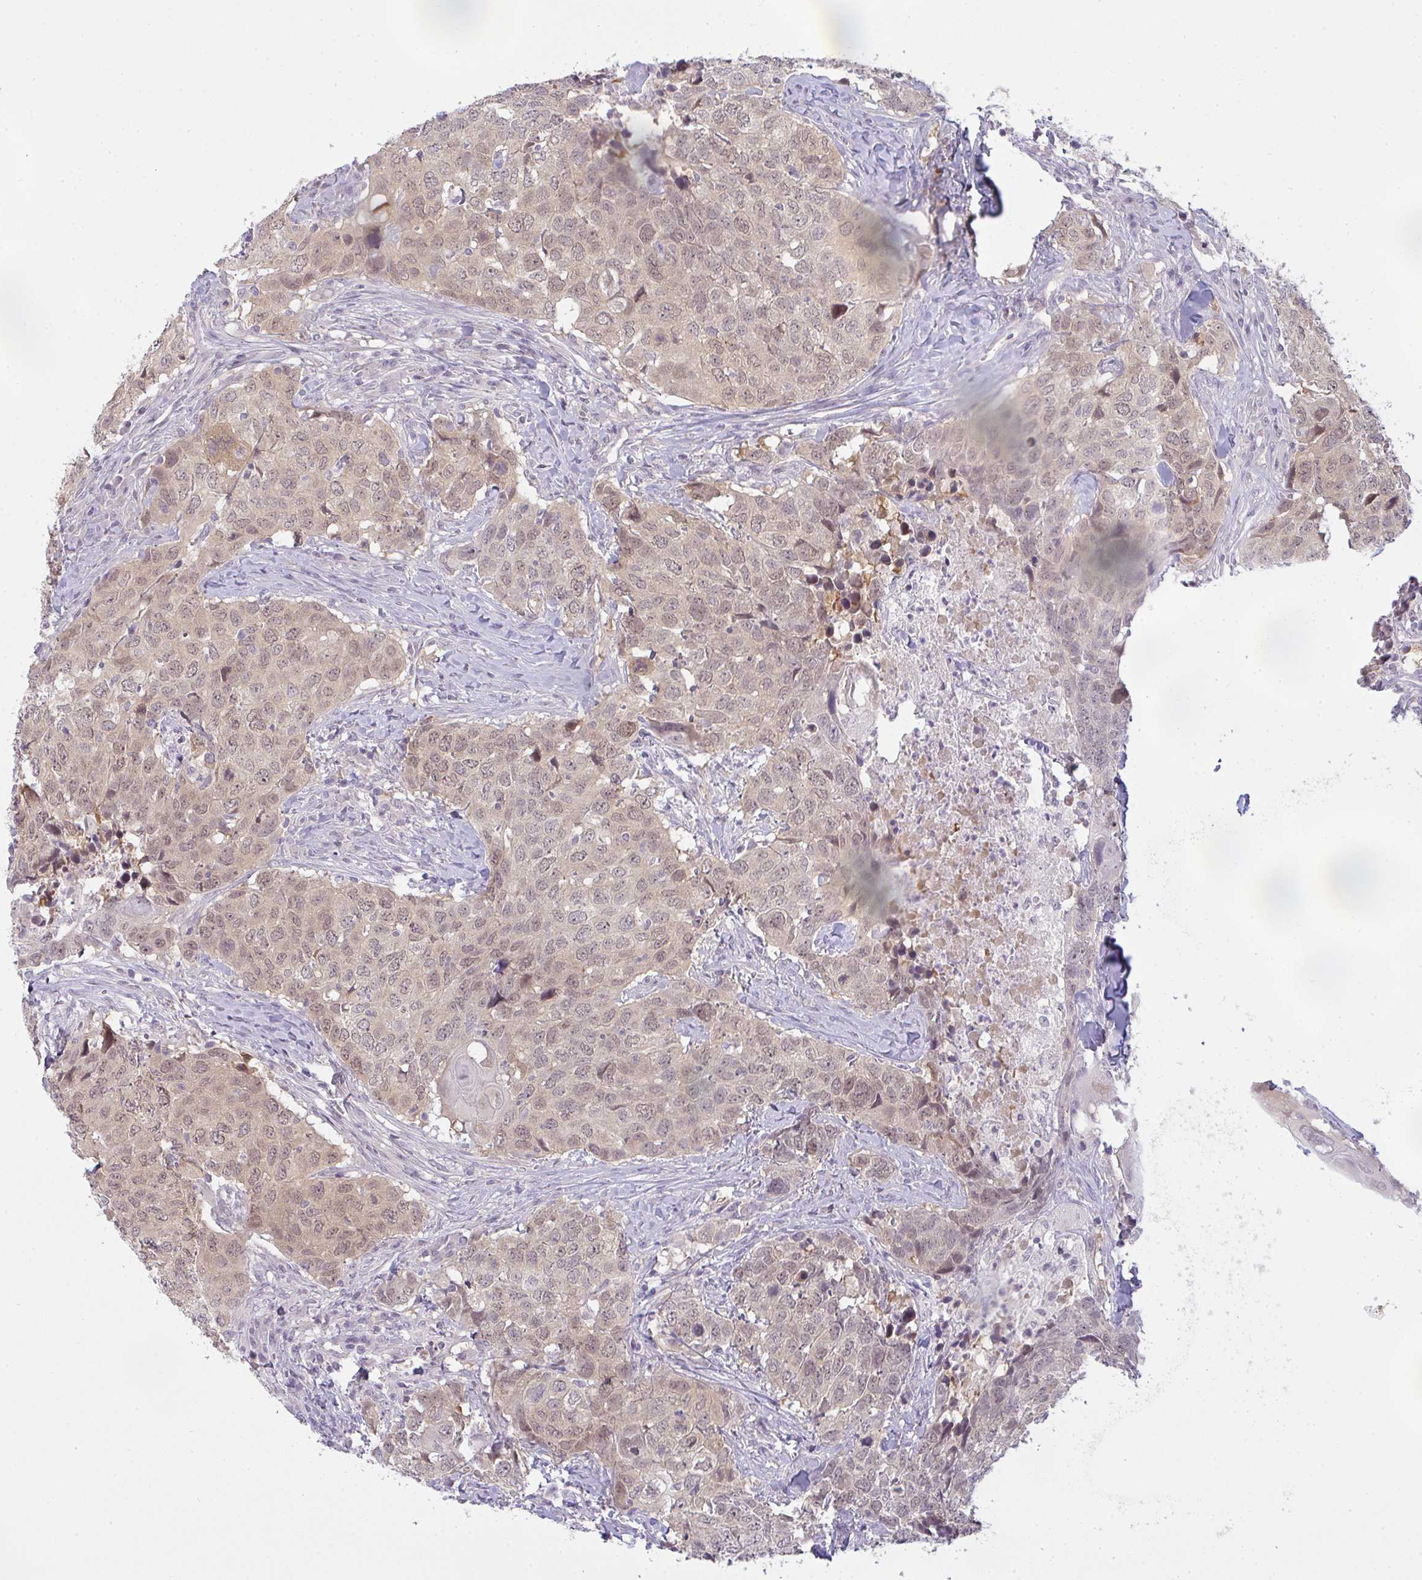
{"staining": {"intensity": "weak", "quantity": "25%-75%", "location": "nuclear"}, "tissue": "head and neck cancer", "cell_type": "Tumor cells", "image_type": "cancer", "snomed": [{"axis": "morphology", "description": "Normal tissue, NOS"}, {"axis": "morphology", "description": "Squamous cell carcinoma, NOS"}, {"axis": "topography", "description": "Skeletal muscle"}, {"axis": "topography", "description": "Vascular tissue"}, {"axis": "topography", "description": "Peripheral nerve tissue"}, {"axis": "topography", "description": "Head-Neck"}], "caption": "High-magnification brightfield microscopy of head and neck squamous cell carcinoma stained with DAB (brown) and counterstained with hematoxylin (blue). tumor cells exhibit weak nuclear positivity is appreciated in about25%-75% of cells. (brown staining indicates protein expression, while blue staining denotes nuclei).", "gene": "CSE1L", "patient": {"sex": "male", "age": 66}}